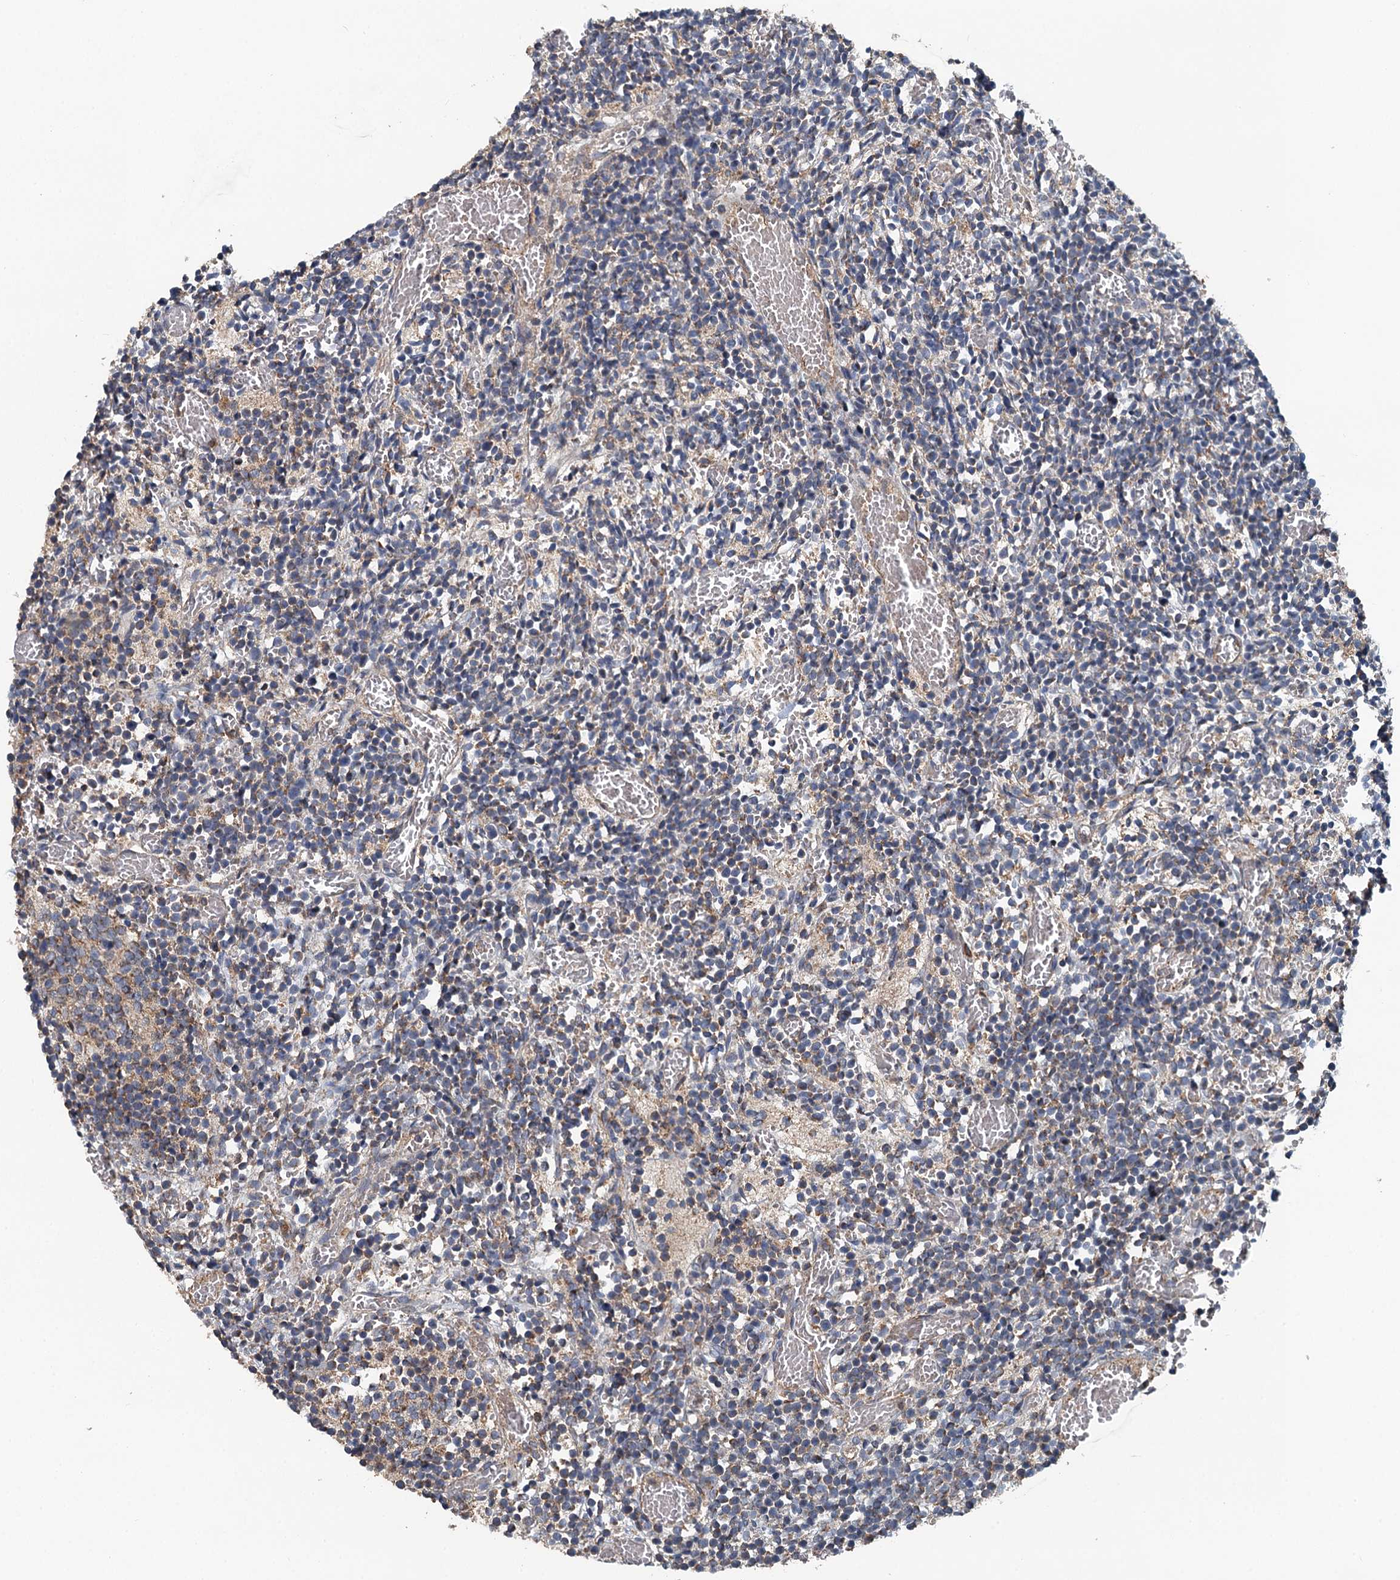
{"staining": {"intensity": "weak", "quantity": "25%-75%", "location": "cytoplasmic/membranous"}, "tissue": "glioma", "cell_type": "Tumor cells", "image_type": "cancer", "snomed": [{"axis": "morphology", "description": "Glioma, malignant, Low grade"}, {"axis": "topography", "description": "Brain"}], "caption": "The immunohistochemical stain shows weak cytoplasmic/membranous staining in tumor cells of glioma tissue. The staining was performed using DAB (3,3'-diaminobenzidine), with brown indicating positive protein expression. Nuclei are stained blue with hematoxylin.", "gene": "LRRK2", "patient": {"sex": "female", "age": 1}}